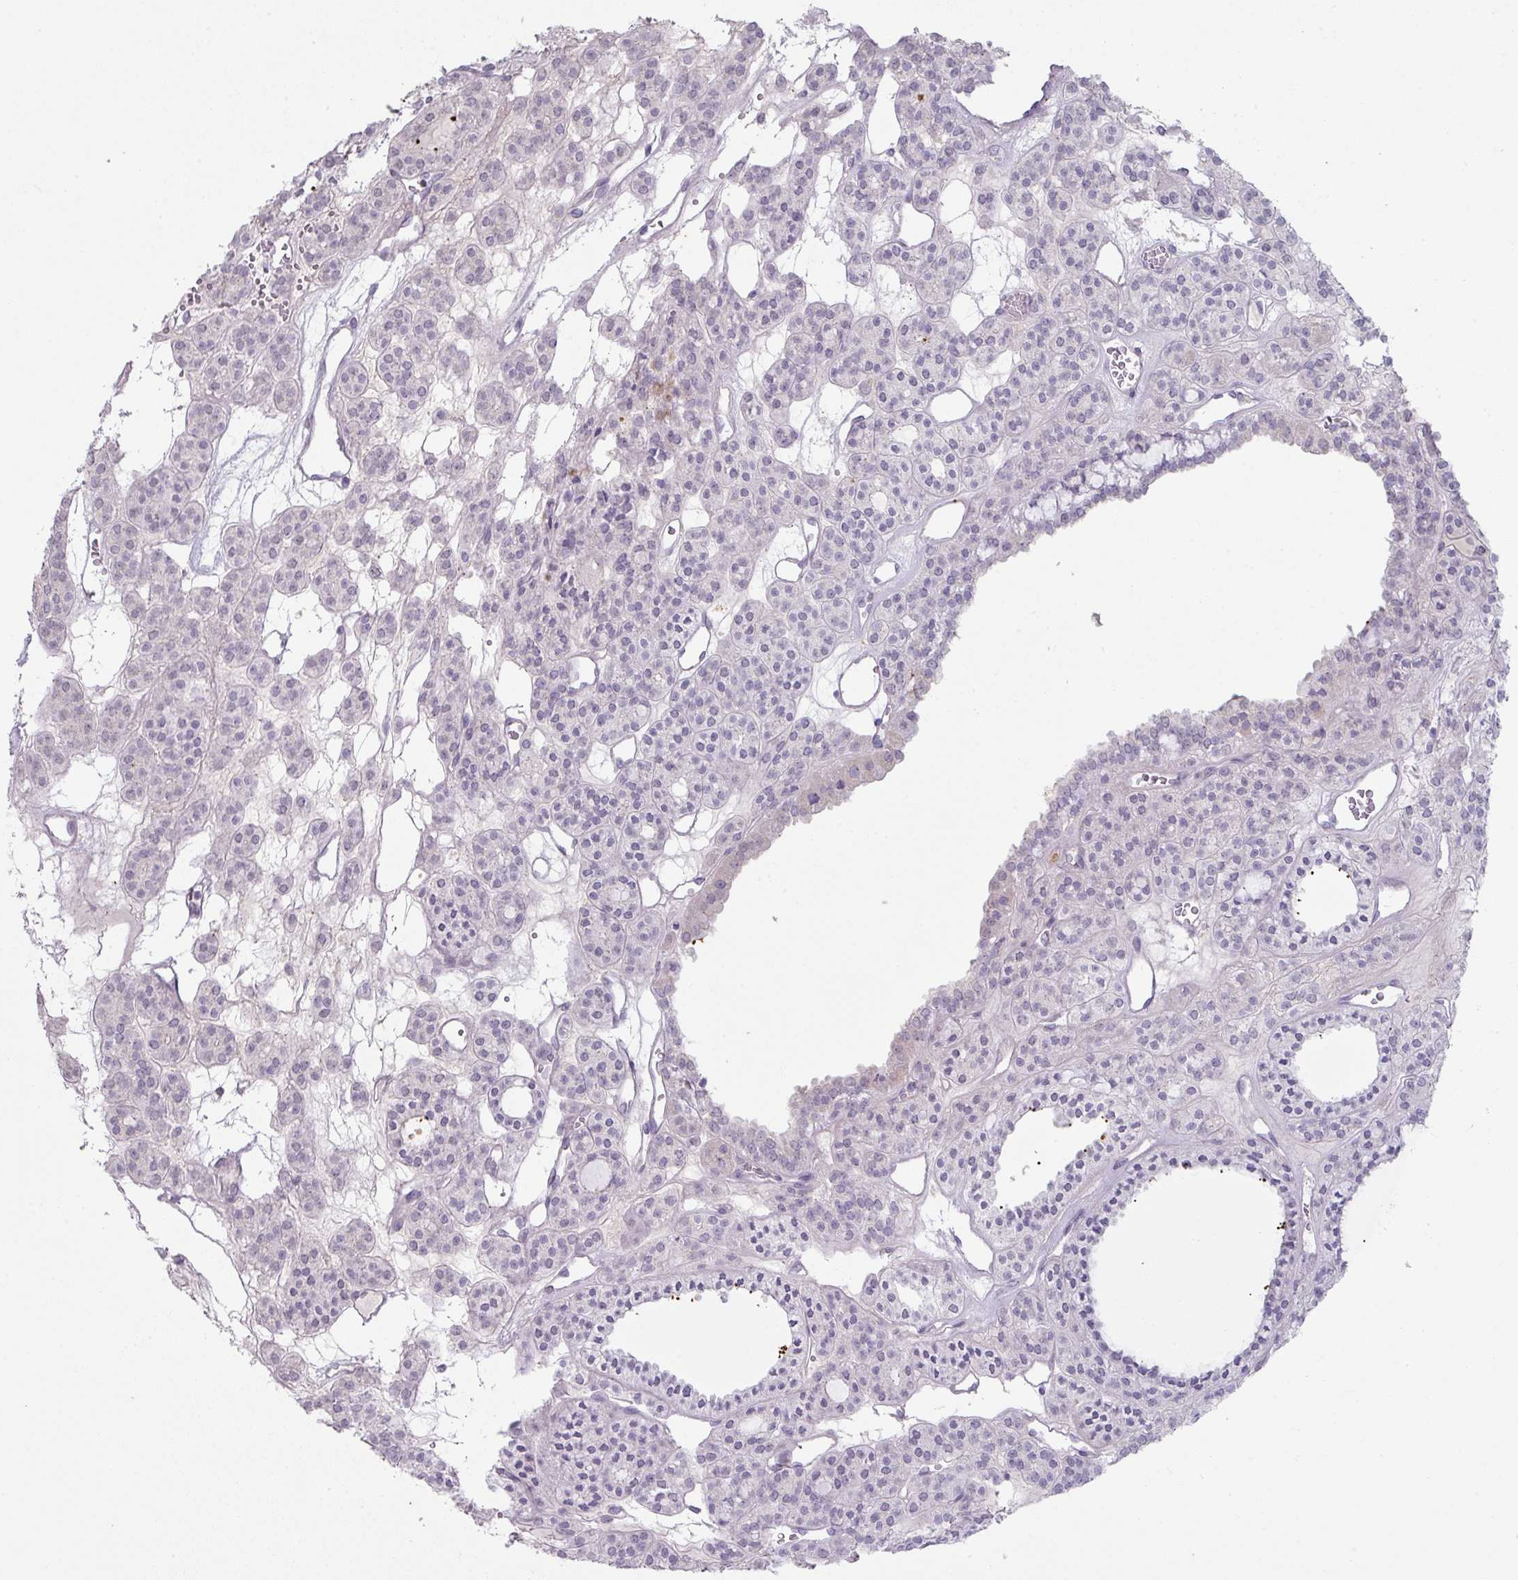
{"staining": {"intensity": "negative", "quantity": "none", "location": "none"}, "tissue": "thyroid cancer", "cell_type": "Tumor cells", "image_type": "cancer", "snomed": [{"axis": "morphology", "description": "Follicular adenoma carcinoma, NOS"}, {"axis": "topography", "description": "Thyroid gland"}], "caption": "Immunohistochemistry photomicrograph of neoplastic tissue: human thyroid cancer (follicular adenoma carcinoma) stained with DAB (3,3'-diaminobenzidine) displays no significant protein expression in tumor cells.", "gene": "MAGEC3", "patient": {"sex": "female", "age": 63}}